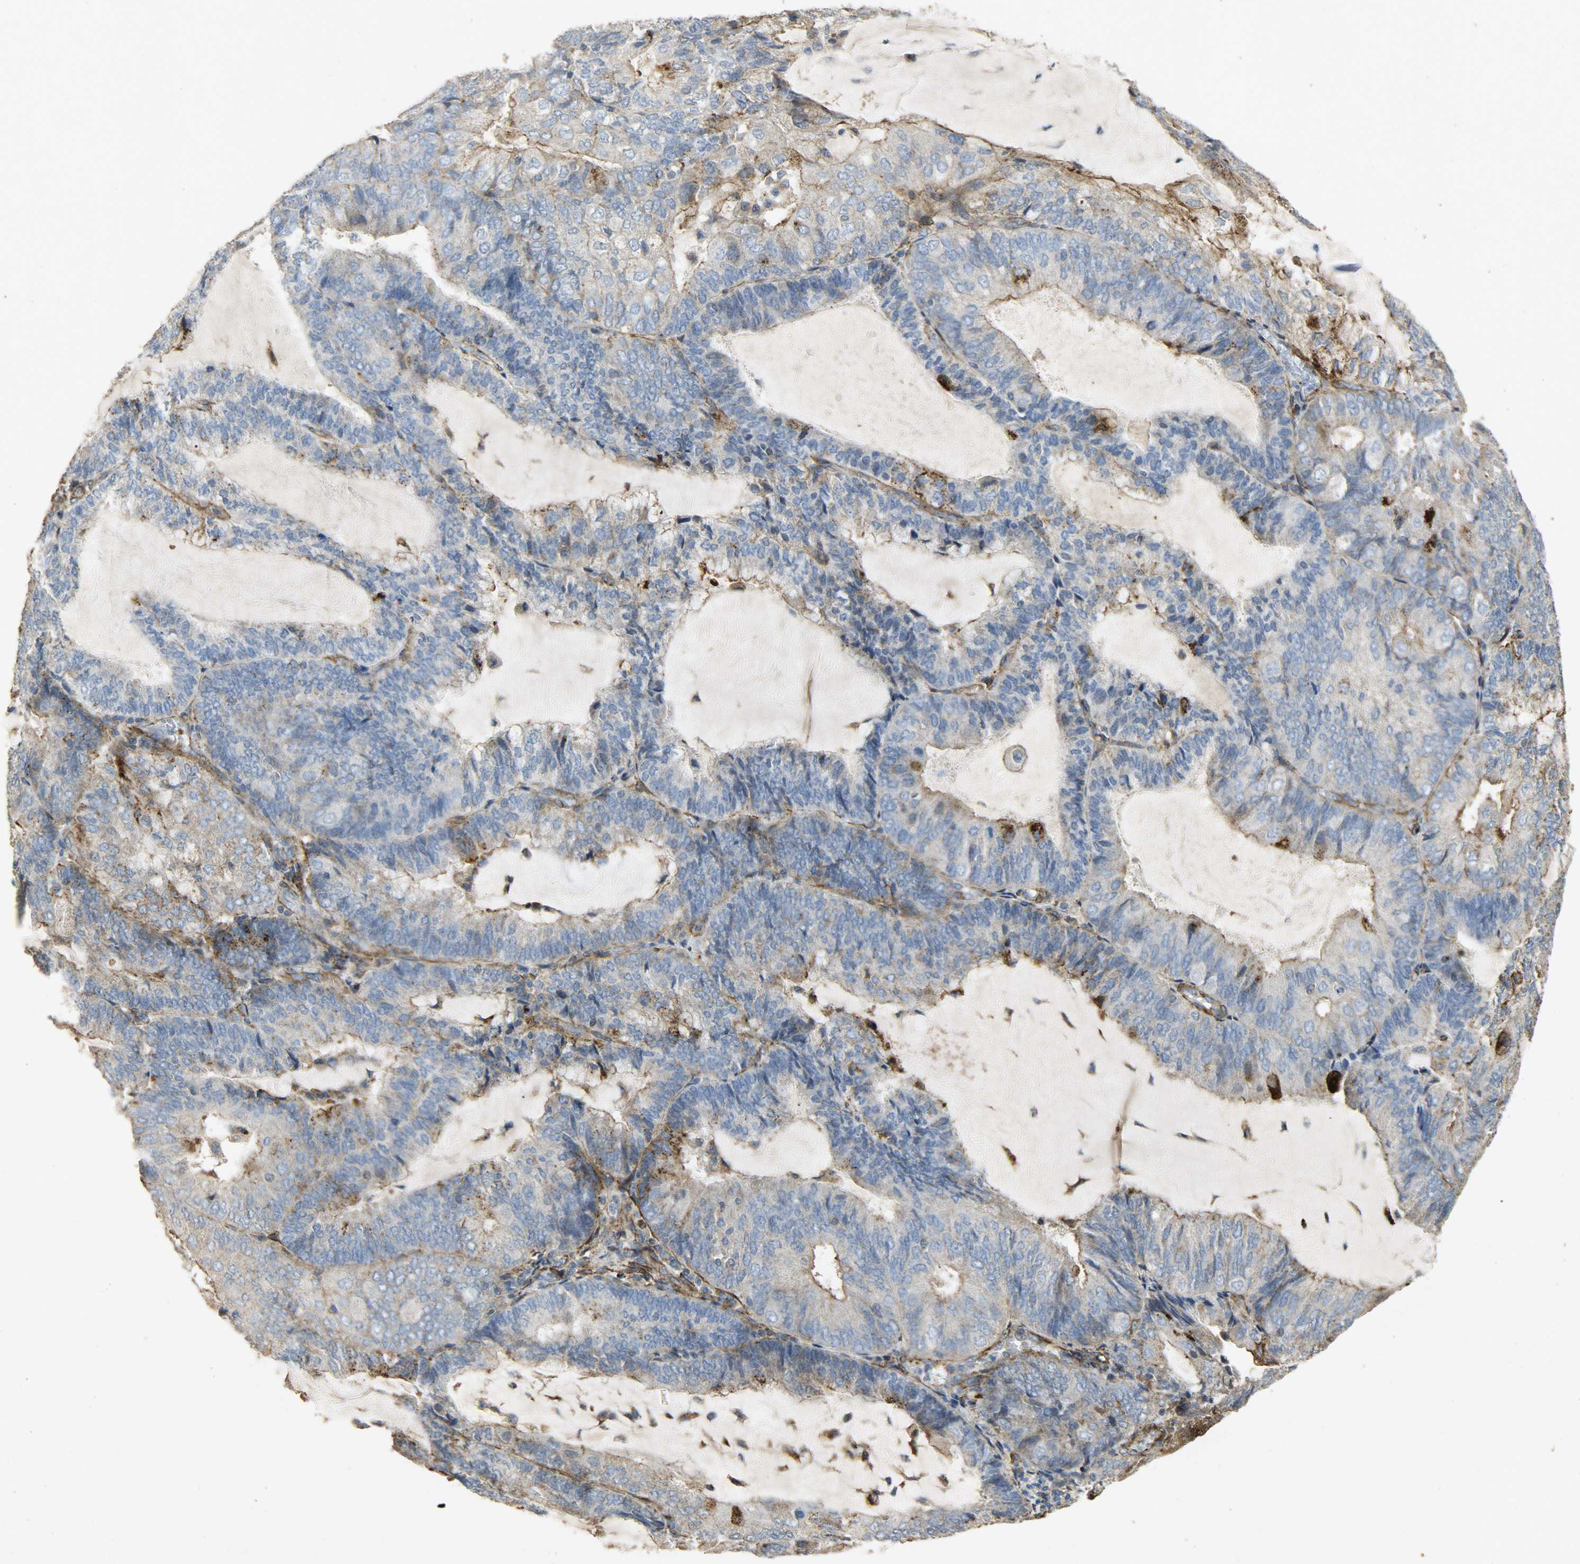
{"staining": {"intensity": "weak", "quantity": "25%-75%", "location": "cytoplasmic/membranous"}, "tissue": "endometrial cancer", "cell_type": "Tumor cells", "image_type": "cancer", "snomed": [{"axis": "morphology", "description": "Adenocarcinoma, NOS"}, {"axis": "topography", "description": "Endometrium"}], "caption": "Human endometrial cancer stained with a brown dye displays weak cytoplasmic/membranous positive positivity in about 25%-75% of tumor cells.", "gene": "TPM4", "patient": {"sex": "female", "age": 81}}